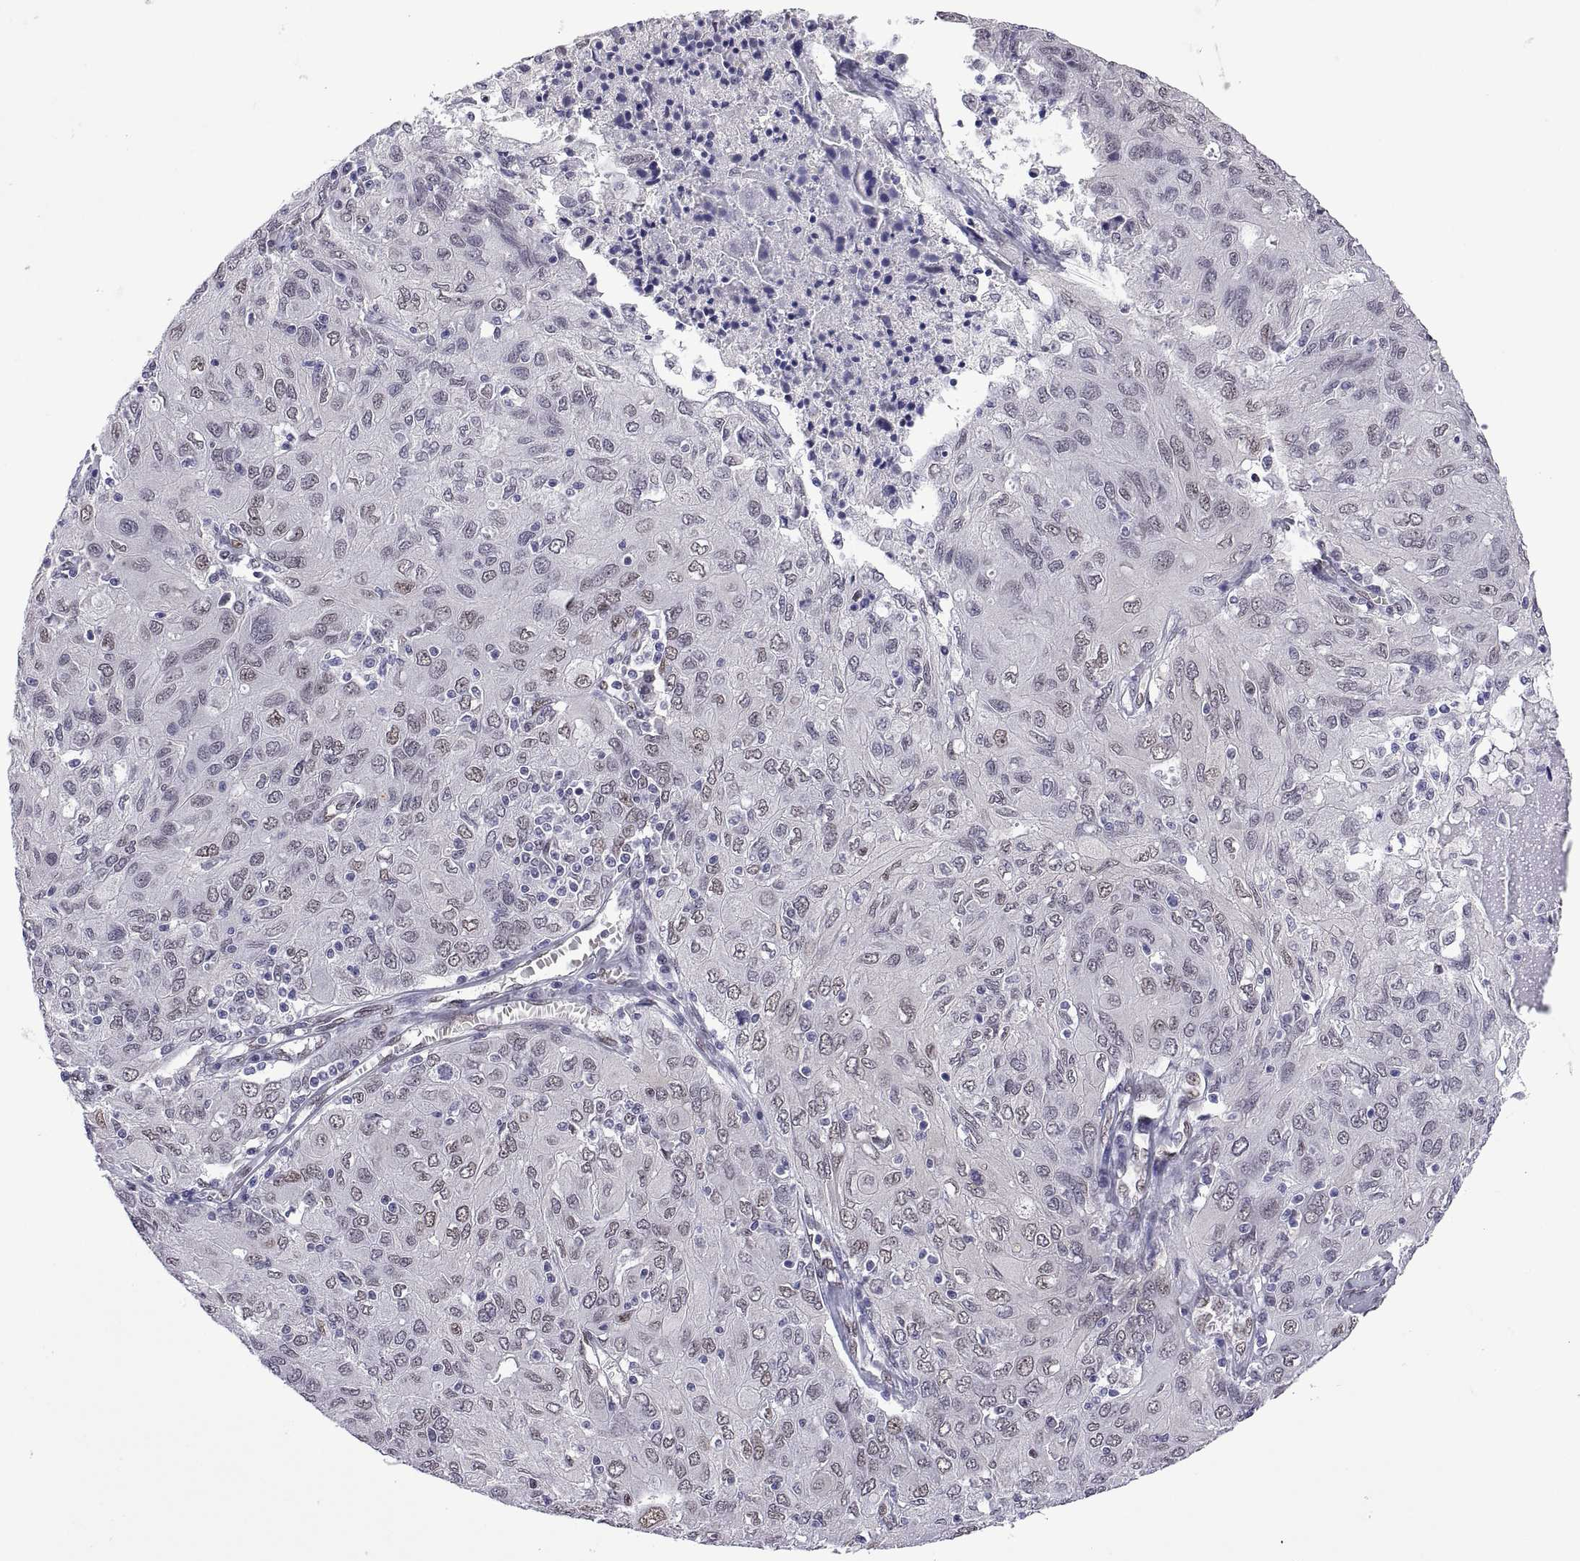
{"staining": {"intensity": "negative", "quantity": "none", "location": "none"}, "tissue": "ovarian cancer", "cell_type": "Tumor cells", "image_type": "cancer", "snomed": [{"axis": "morphology", "description": "Carcinoma, endometroid"}, {"axis": "topography", "description": "Ovary"}], "caption": "IHC image of human ovarian cancer (endometroid carcinoma) stained for a protein (brown), which displays no positivity in tumor cells.", "gene": "NR4A1", "patient": {"sex": "female", "age": 50}}